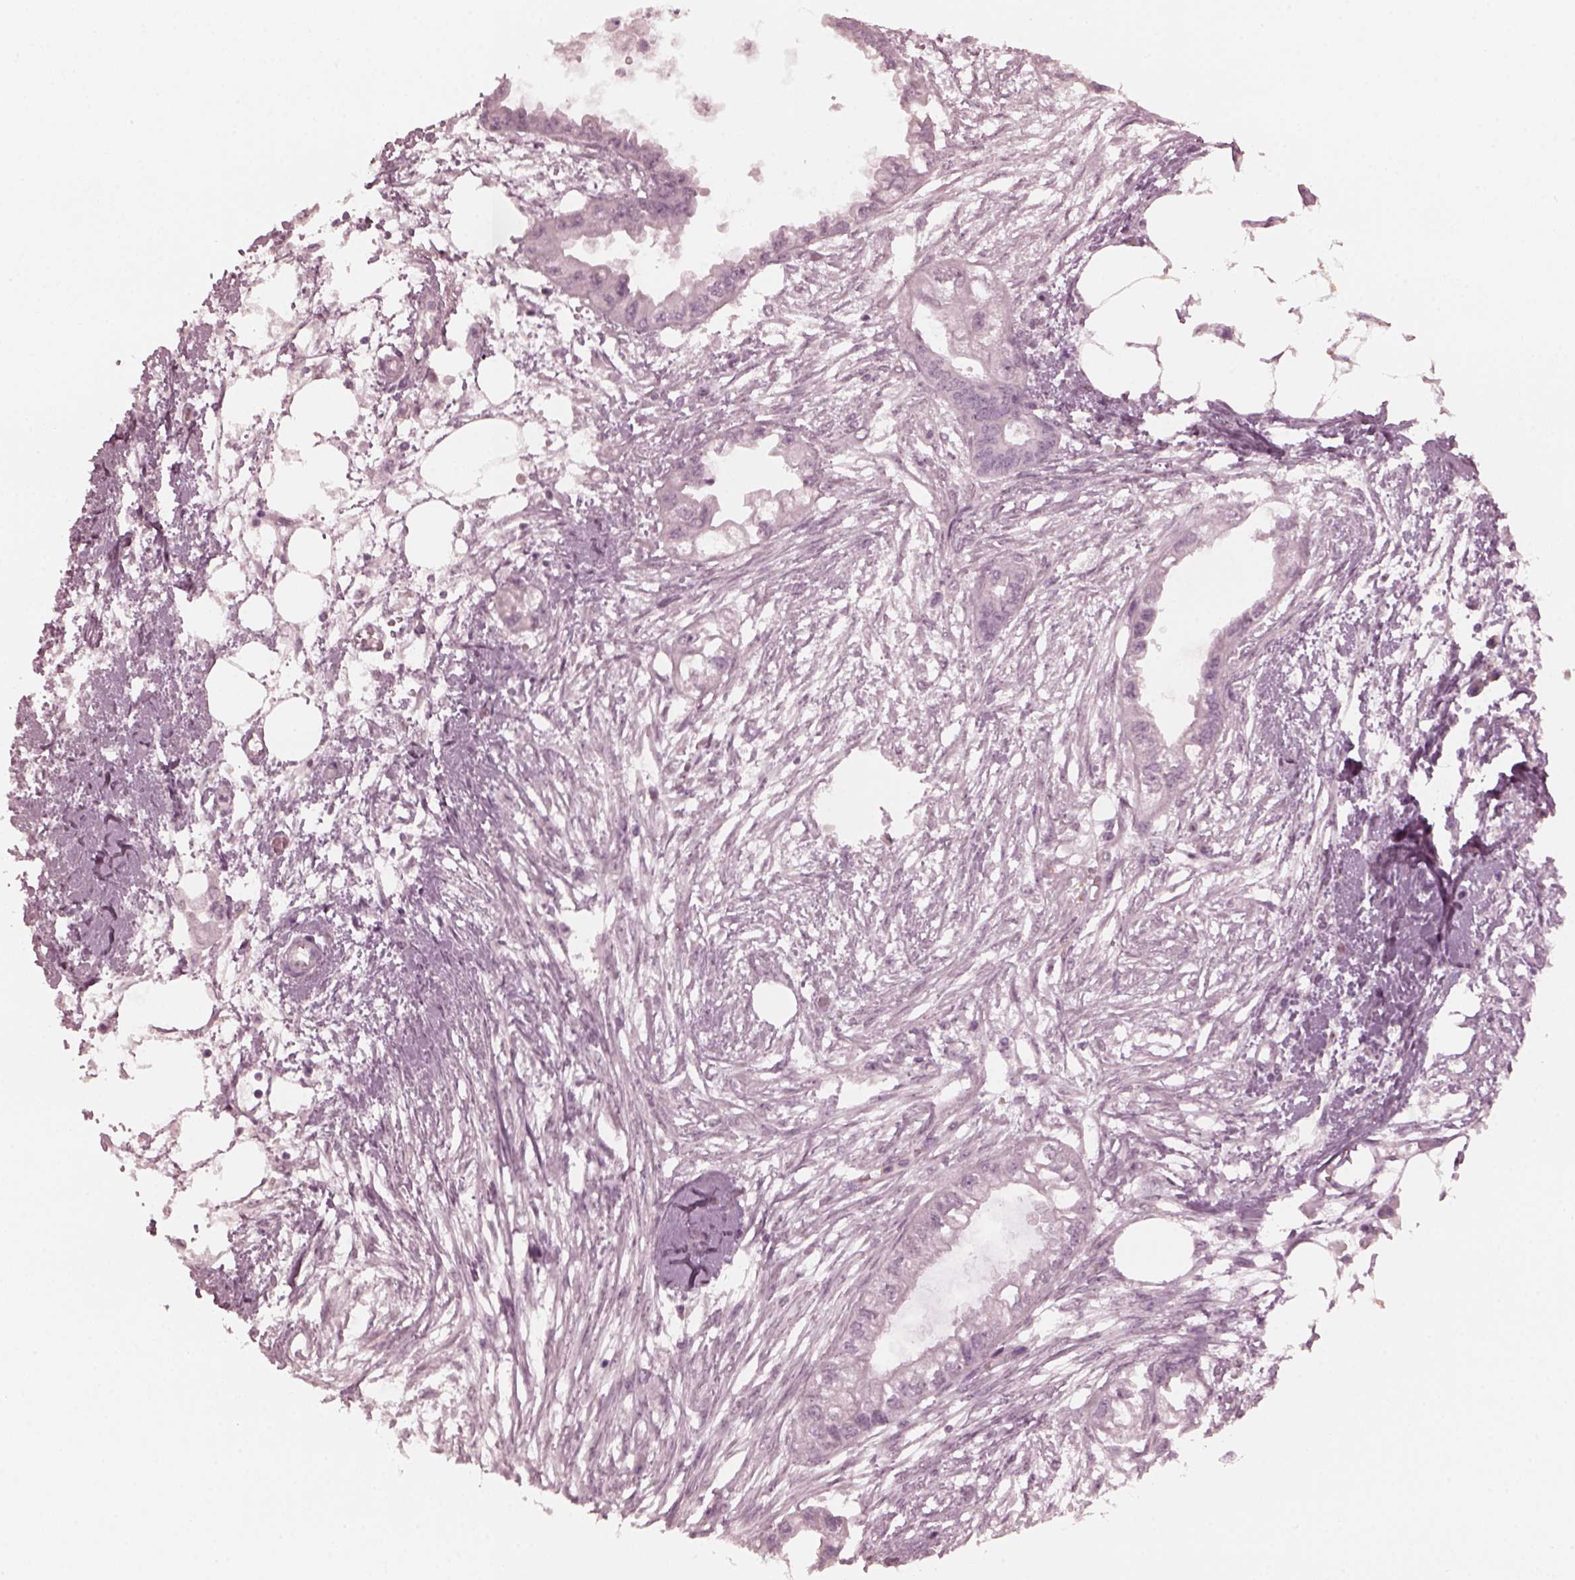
{"staining": {"intensity": "negative", "quantity": "none", "location": "none"}, "tissue": "endometrial cancer", "cell_type": "Tumor cells", "image_type": "cancer", "snomed": [{"axis": "morphology", "description": "Adenocarcinoma, NOS"}, {"axis": "morphology", "description": "Adenocarcinoma, metastatic, NOS"}, {"axis": "topography", "description": "Adipose tissue"}, {"axis": "topography", "description": "Endometrium"}], "caption": "This photomicrograph is of endometrial adenocarcinoma stained with IHC to label a protein in brown with the nuclei are counter-stained blue. There is no expression in tumor cells.", "gene": "KRT79", "patient": {"sex": "female", "age": 67}}